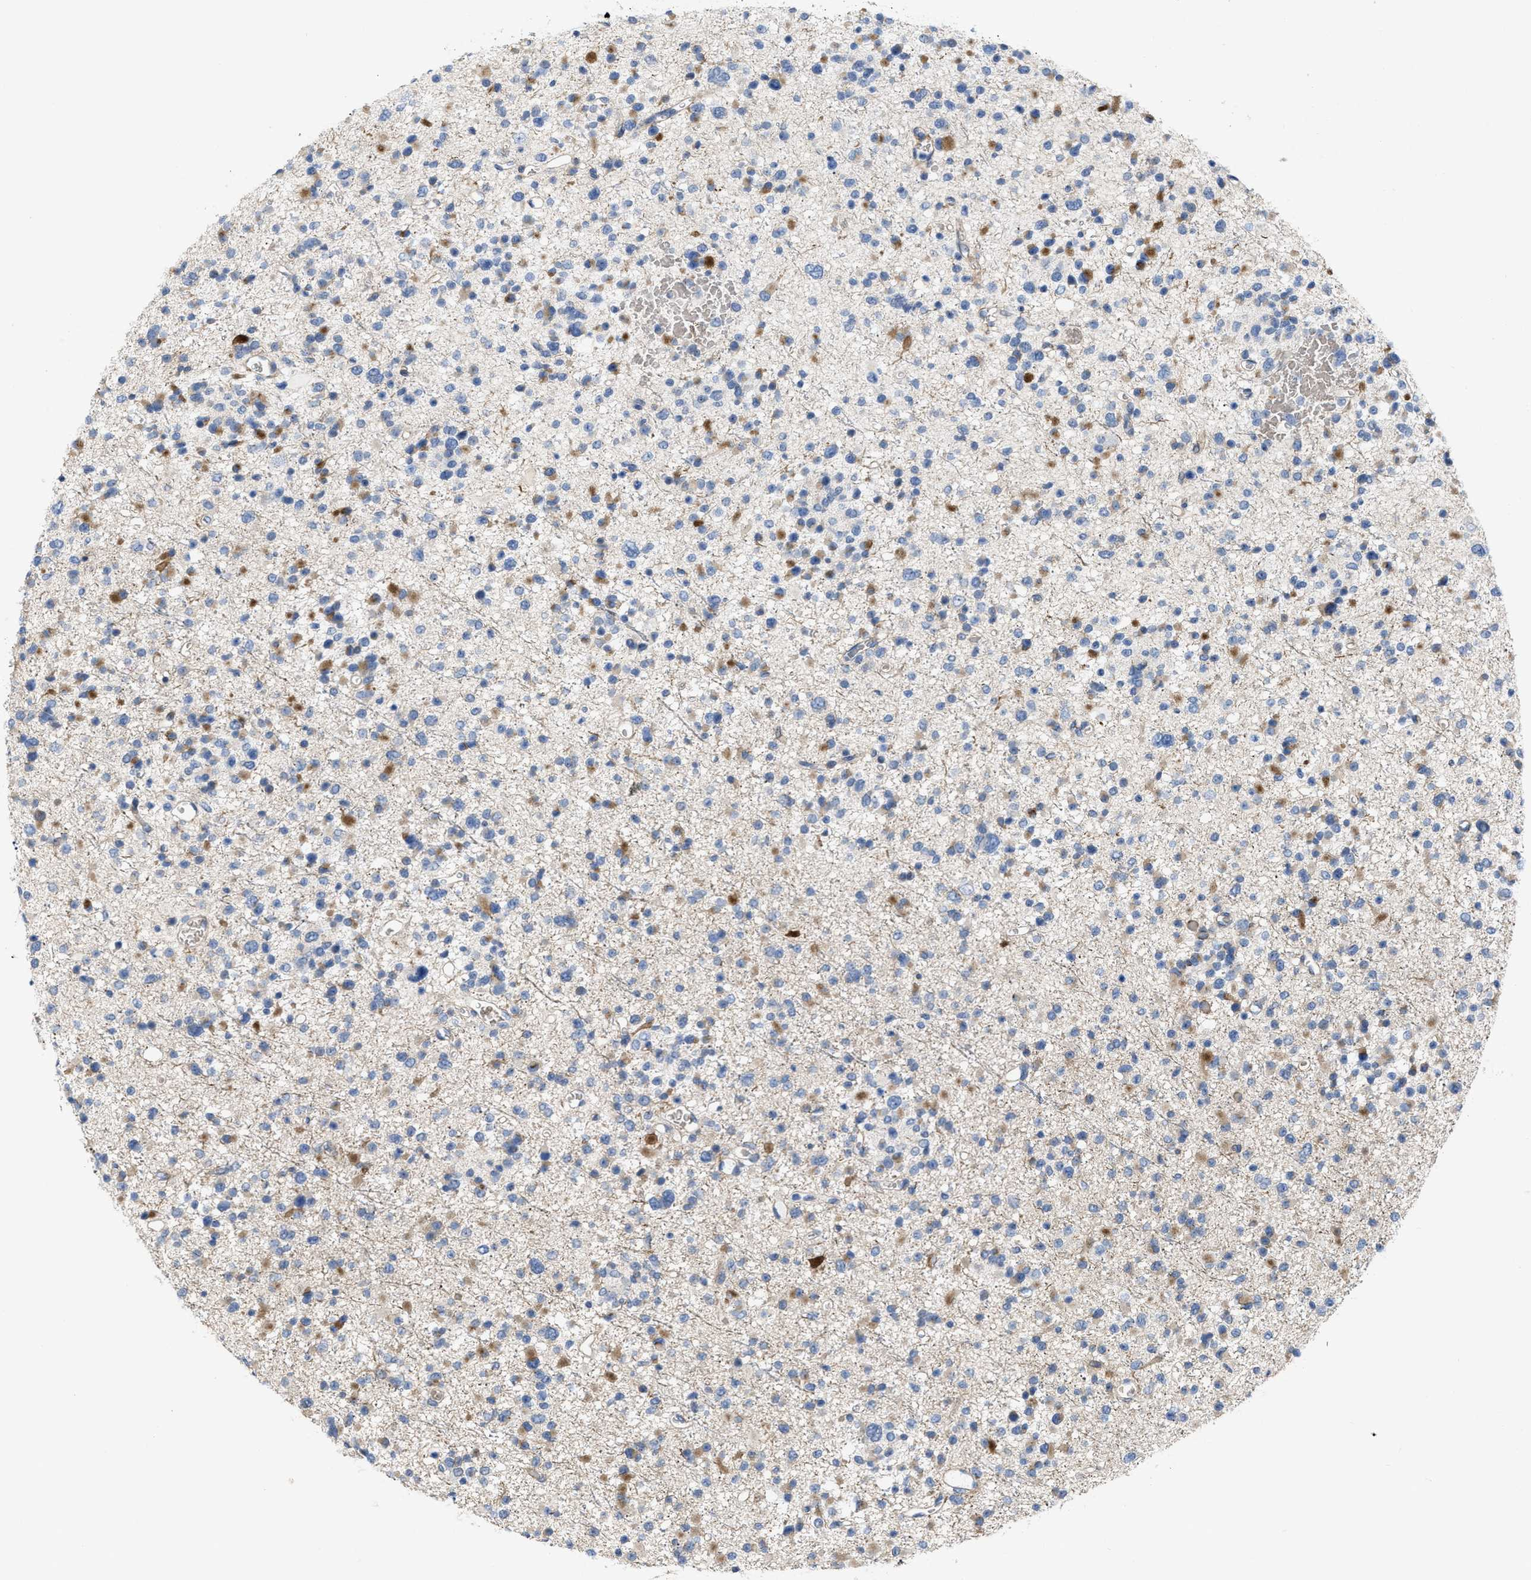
{"staining": {"intensity": "moderate", "quantity": "25%-75%", "location": "cytoplasmic/membranous"}, "tissue": "glioma", "cell_type": "Tumor cells", "image_type": "cancer", "snomed": [{"axis": "morphology", "description": "Glioma, malignant, Low grade"}, {"axis": "topography", "description": "Brain"}], "caption": "Moderate cytoplasmic/membranous protein positivity is identified in about 25%-75% of tumor cells in glioma. The staining was performed using DAB, with brown indicating positive protein expression. Nuclei are stained blue with hematoxylin.", "gene": "POLR1F", "patient": {"sex": "female", "age": 22}}